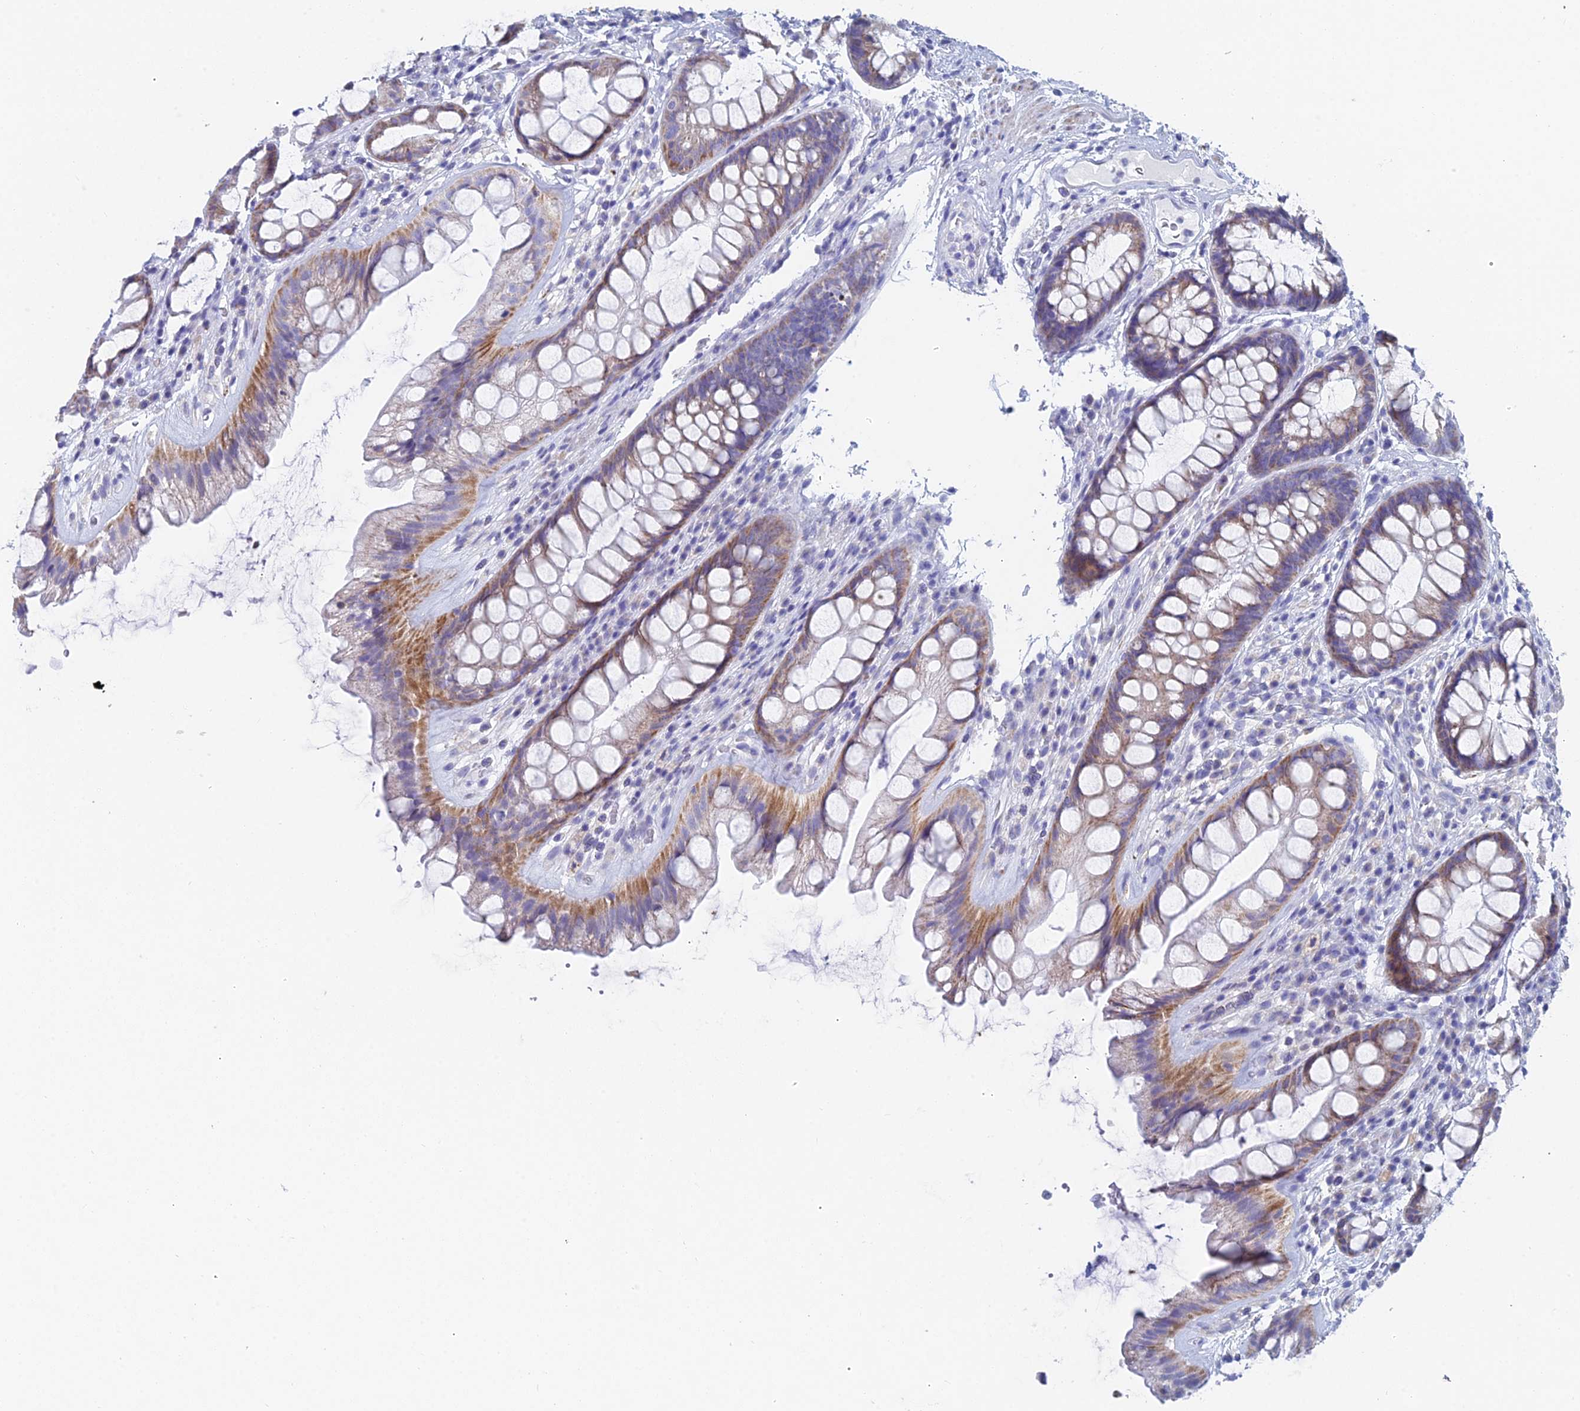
{"staining": {"intensity": "moderate", "quantity": ">75%", "location": "cytoplasmic/membranous"}, "tissue": "rectum", "cell_type": "Glandular cells", "image_type": "normal", "snomed": [{"axis": "morphology", "description": "Normal tissue, NOS"}, {"axis": "topography", "description": "Rectum"}], "caption": "This histopathology image displays normal rectum stained with immunohistochemistry (IHC) to label a protein in brown. The cytoplasmic/membranous of glandular cells show moderate positivity for the protein. Nuclei are counter-stained blue.", "gene": "ACSM1", "patient": {"sex": "male", "age": 74}}